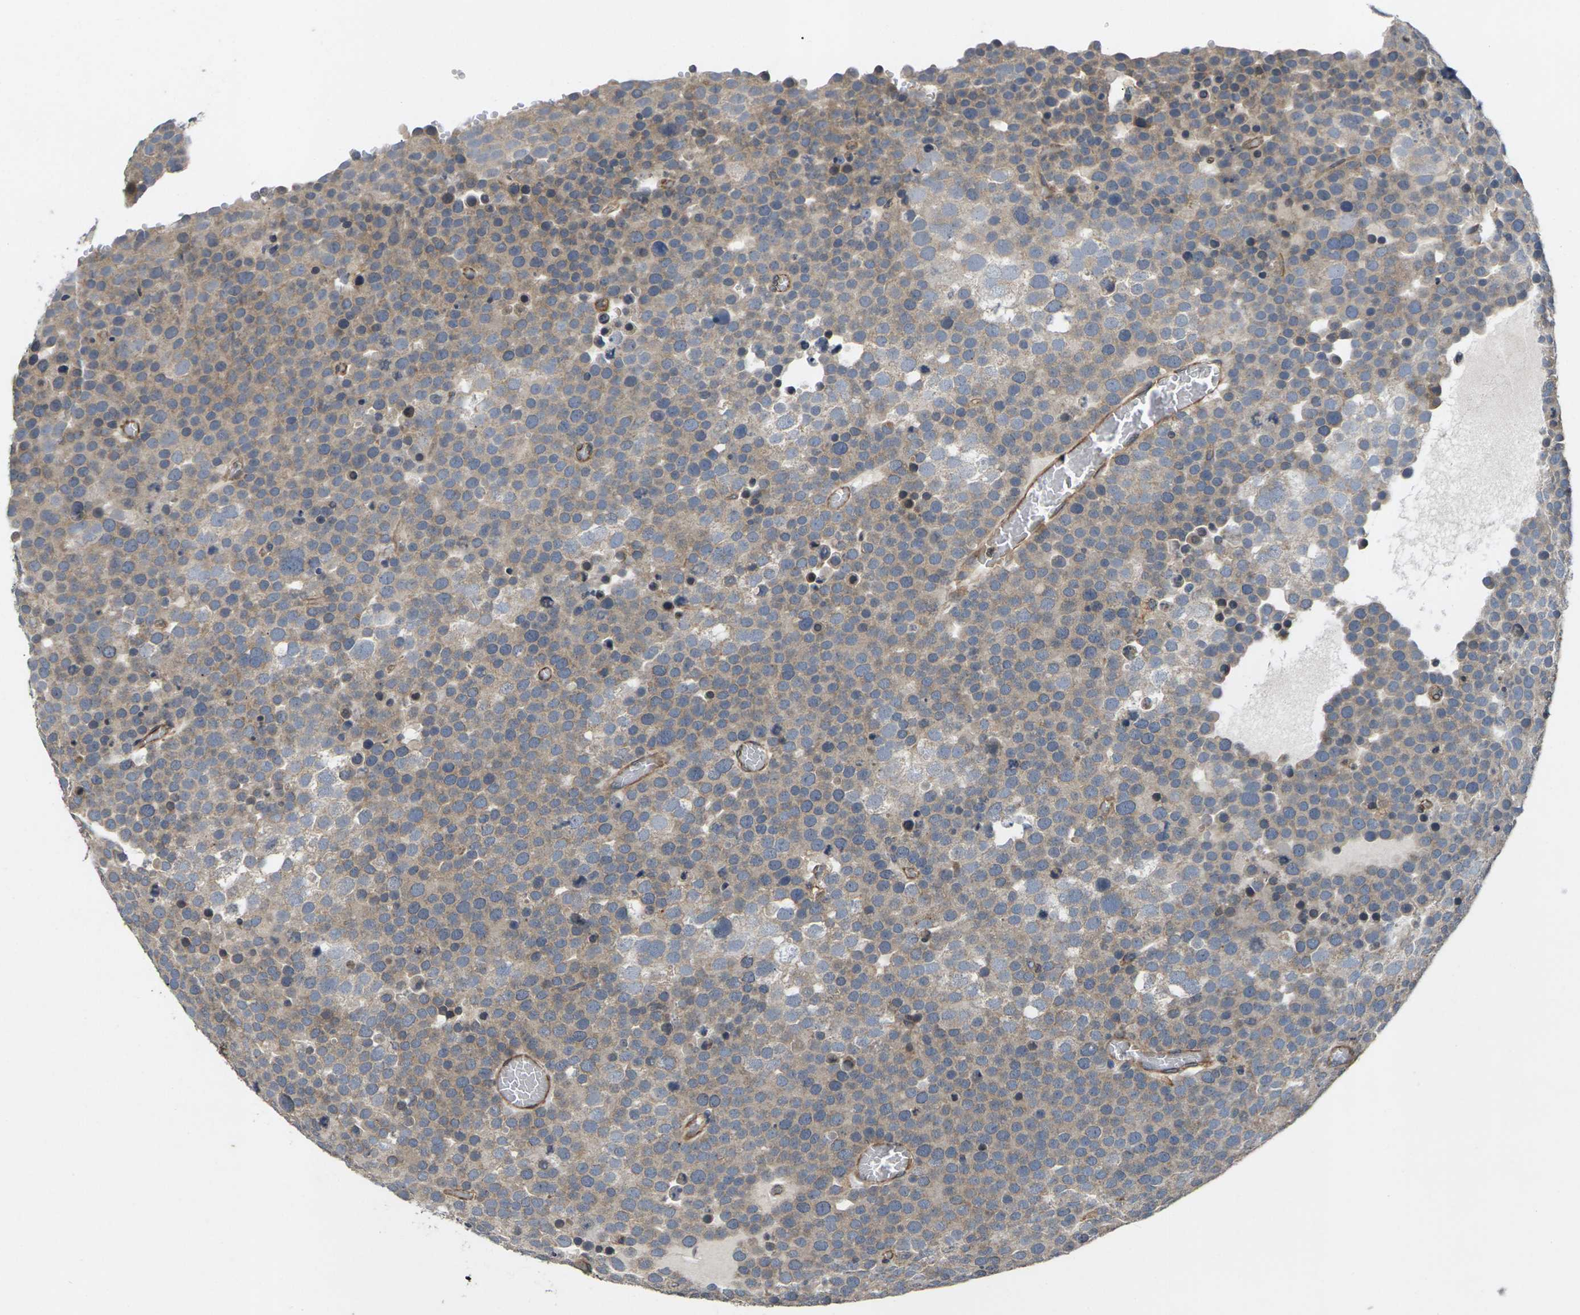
{"staining": {"intensity": "weak", "quantity": ">75%", "location": "cytoplasmic/membranous"}, "tissue": "testis cancer", "cell_type": "Tumor cells", "image_type": "cancer", "snomed": [{"axis": "morphology", "description": "Seminoma, NOS"}, {"axis": "topography", "description": "Testis"}], "caption": "IHC (DAB (3,3'-diaminobenzidine)) staining of human testis seminoma displays weak cytoplasmic/membranous protein expression in about >75% of tumor cells.", "gene": "DKK2", "patient": {"sex": "male", "age": 71}}